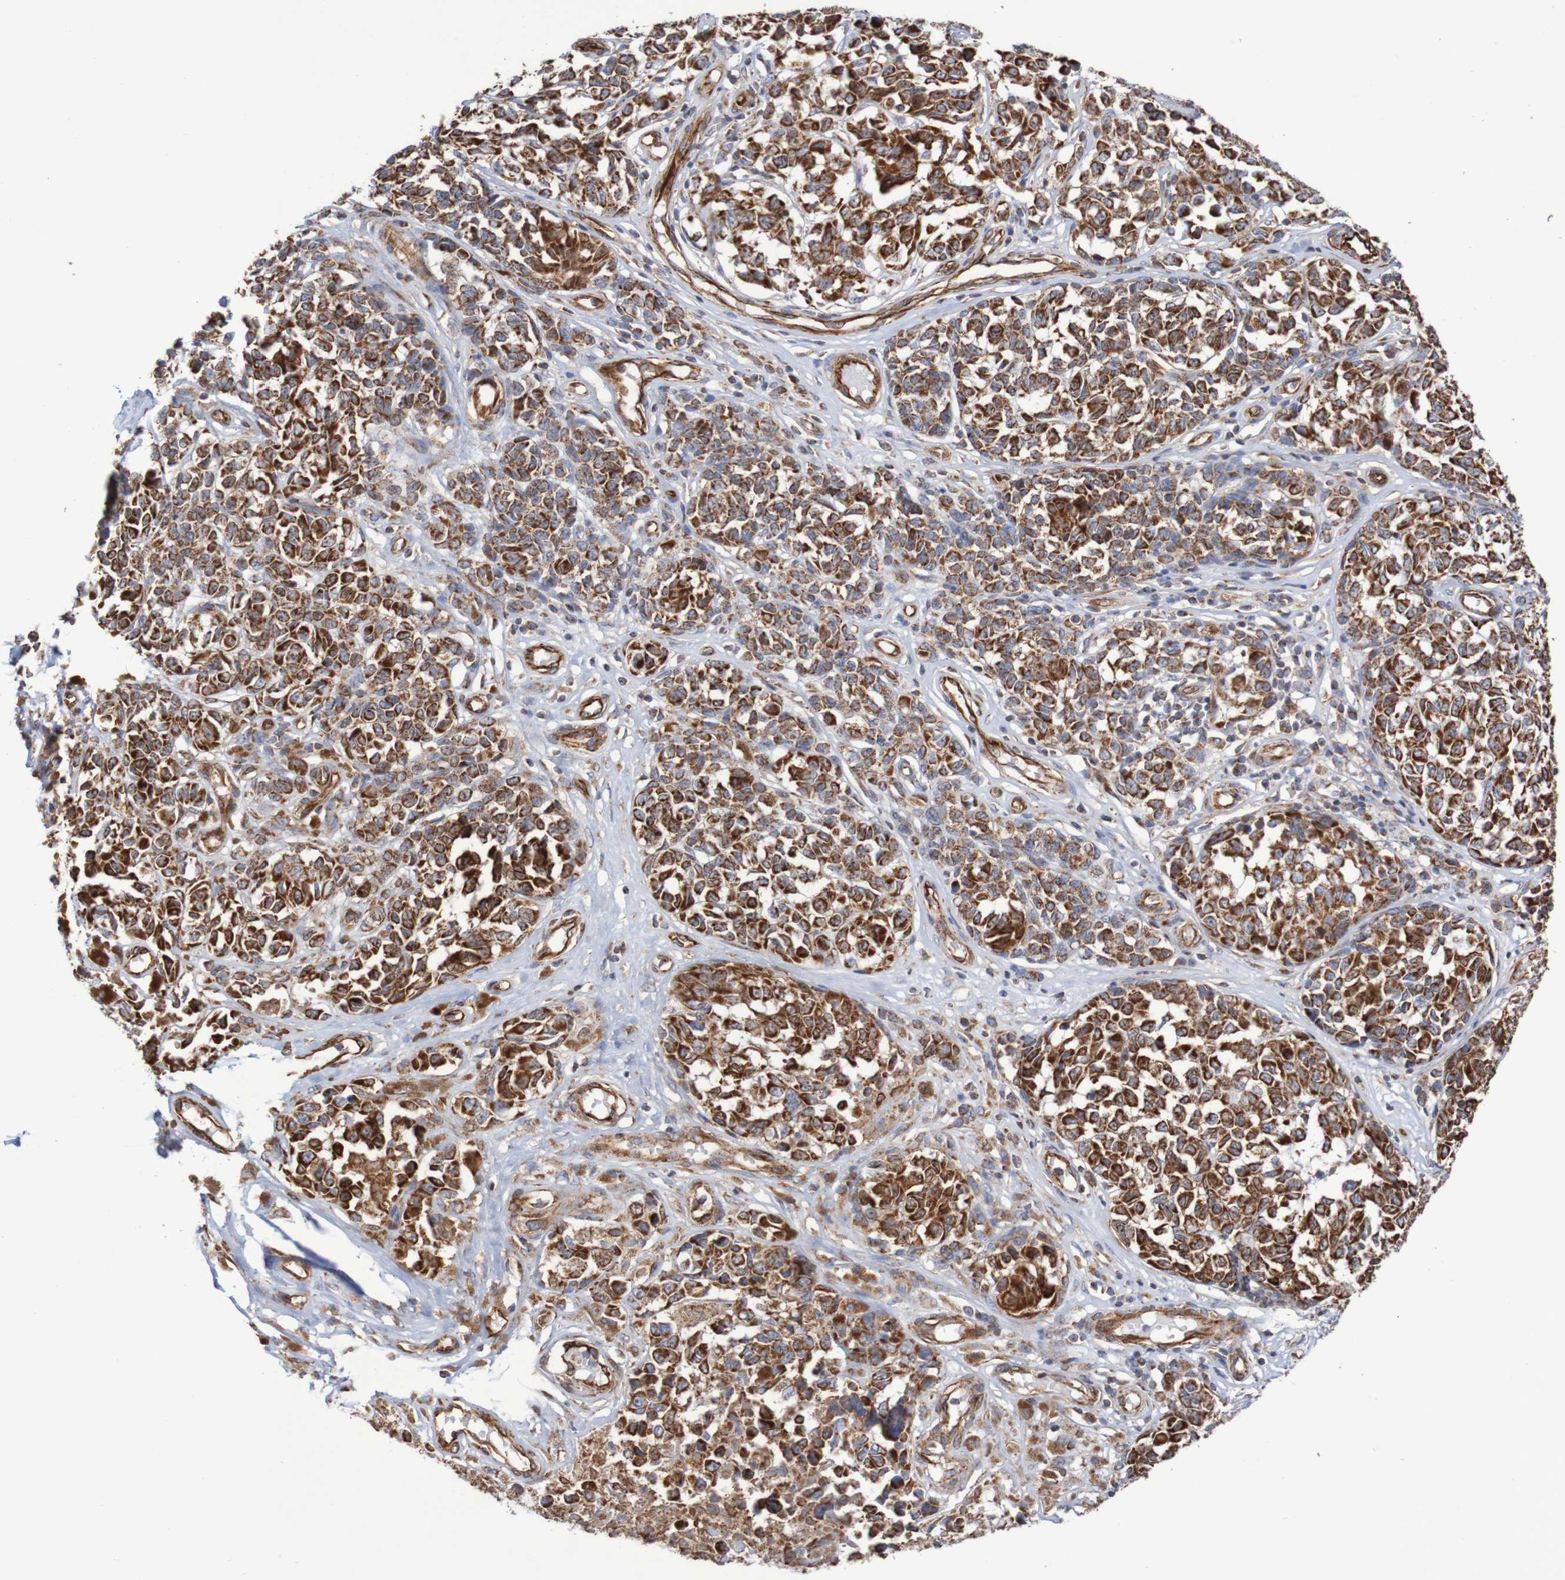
{"staining": {"intensity": "strong", "quantity": ">75%", "location": "cytoplasmic/membranous"}, "tissue": "melanoma", "cell_type": "Tumor cells", "image_type": "cancer", "snomed": [{"axis": "morphology", "description": "Malignant melanoma, NOS"}, {"axis": "topography", "description": "Skin"}], "caption": "About >75% of tumor cells in malignant melanoma exhibit strong cytoplasmic/membranous protein expression as visualized by brown immunohistochemical staining.", "gene": "MMEL1", "patient": {"sex": "female", "age": 64}}